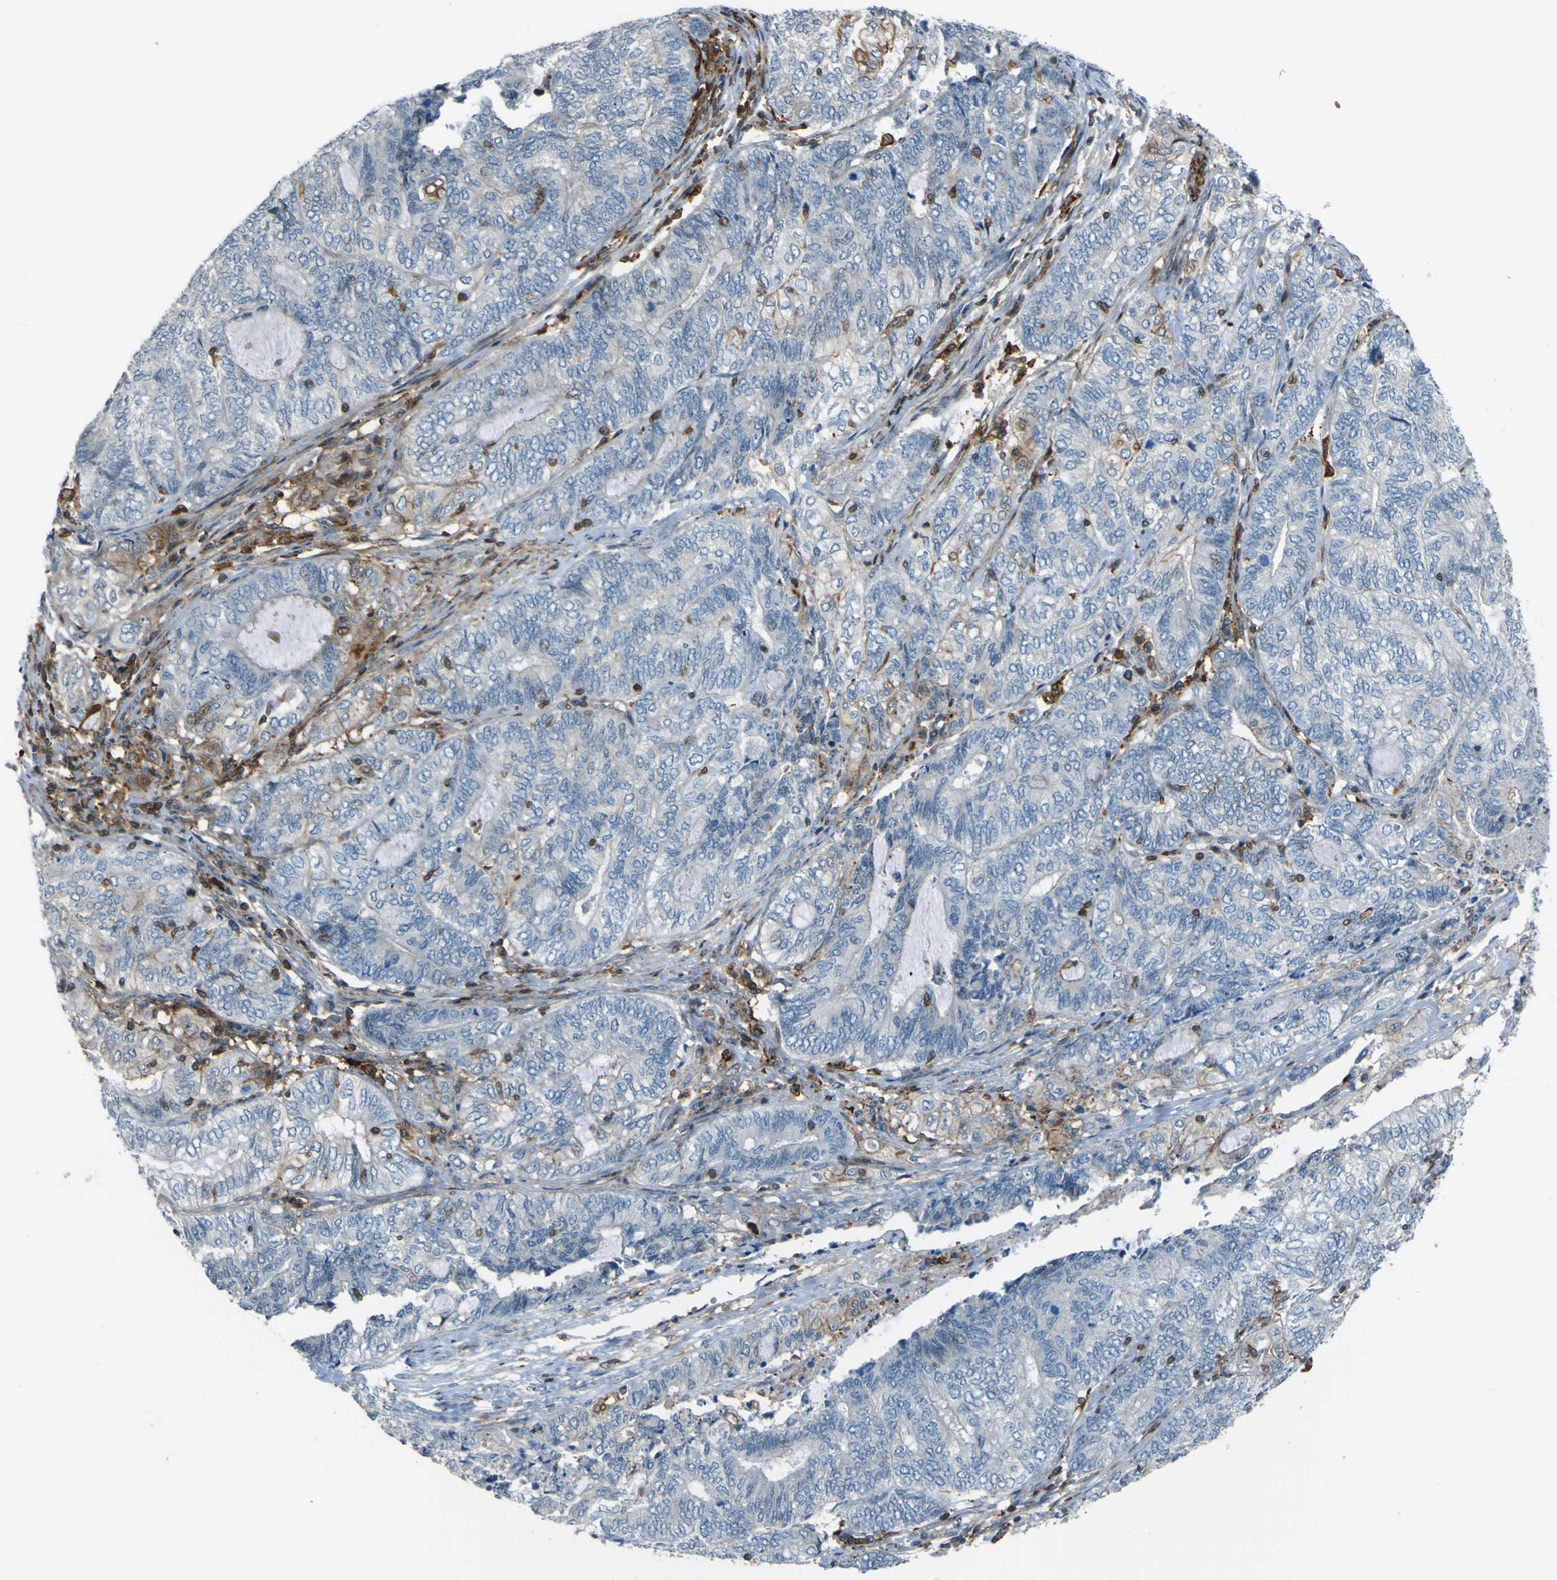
{"staining": {"intensity": "negative", "quantity": "none", "location": "none"}, "tissue": "endometrial cancer", "cell_type": "Tumor cells", "image_type": "cancer", "snomed": [{"axis": "morphology", "description": "Adenocarcinoma, NOS"}, {"axis": "topography", "description": "Uterus"}, {"axis": "topography", "description": "Endometrium"}], "caption": "An image of endometrial cancer (adenocarcinoma) stained for a protein demonstrates no brown staining in tumor cells.", "gene": "PCDHB5", "patient": {"sex": "female", "age": 70}}